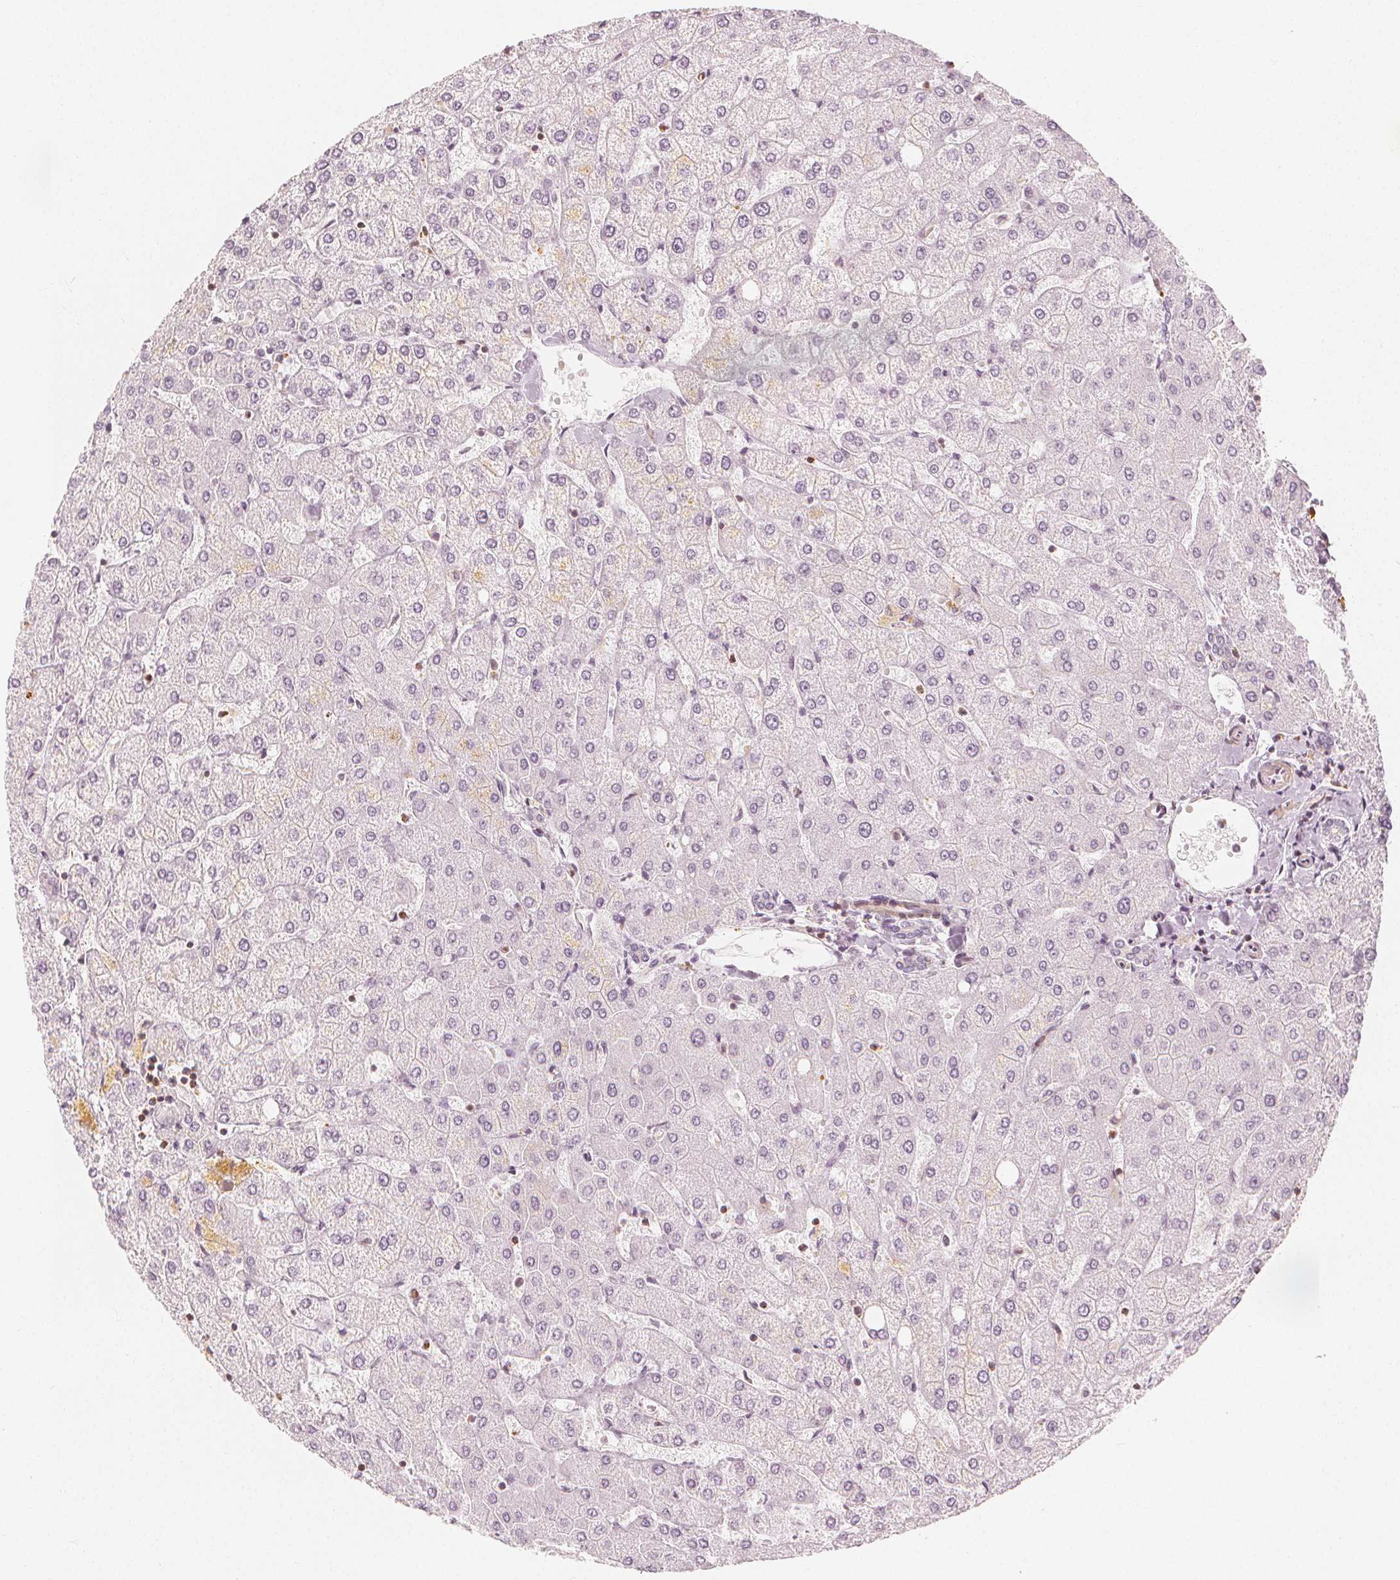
{"staining": {"intensity": "negative", "quantity": "none", "location": "none"}, "tissue": "liver", "cell_type": "Cholangiocytes", "image_type": "normal", "snomed": [{"axis": "morphology", "description": "Normal tissue, NOS"}, {"axis": "topography", "description": "Liver"}], "caption": "Liver stained for a protein using IHC exhibits no staining cholangiocytes.", "gene": "ARHGAP26", "patient": {"sex": "female", "age": 54}}